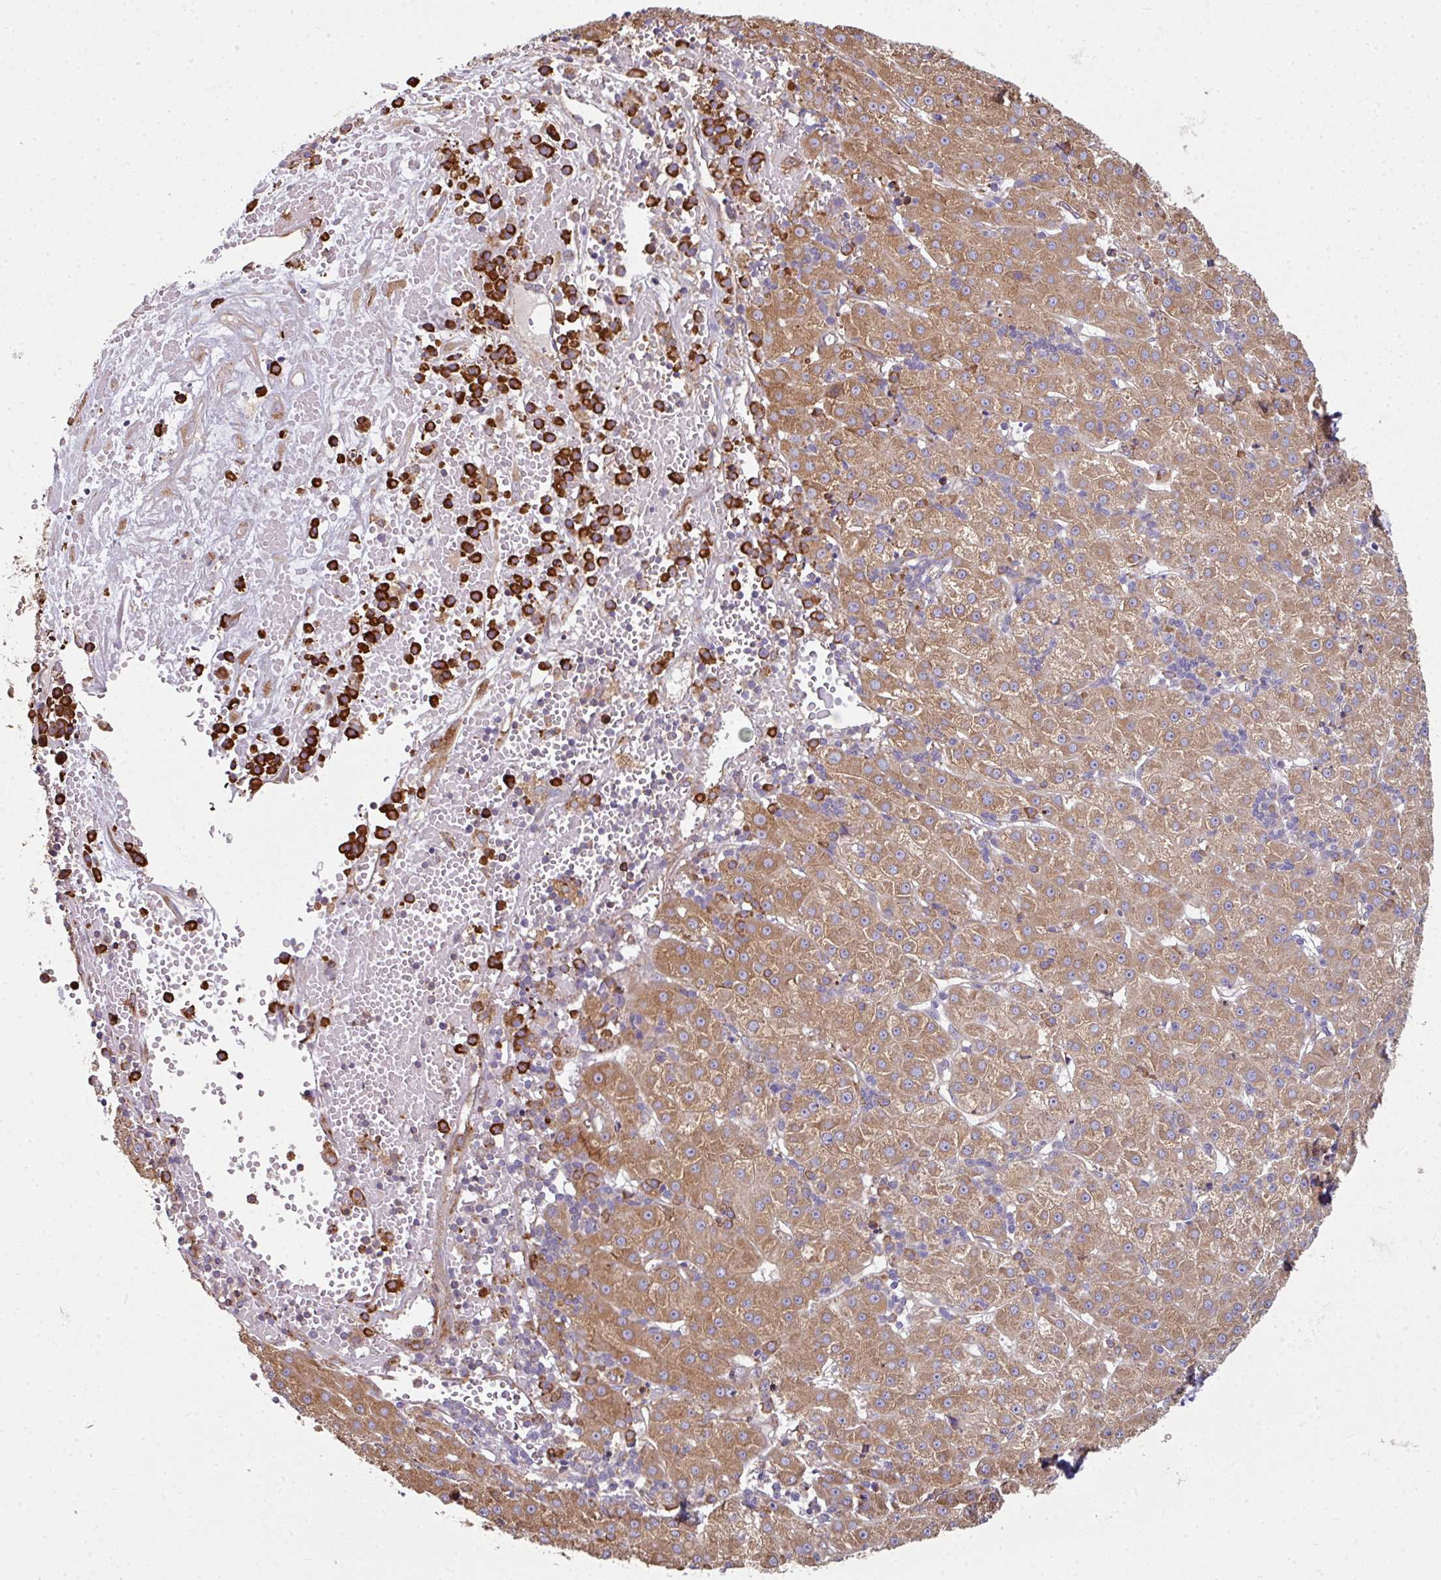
{"staining": {"intensity": "moderate", "quantity": ">75%", "location": "cytoplasmic/membranous"}, "tissue": "liver cancer", "cell_type": "Tumor cells", "image_type": "cancer", "snomed": [{"axis": "morphology", "description": "Carcinoma, Hepatocellular, NOS"}, {"axis": "topography", "description": "Liver"}], "caption": "Immunohistochemistry (DAB) staining of human liver hepatocellular carcinoma shows moderate cytoplasmic/membranous protein staining in approximately >75% of tumor cells.", "gene": "FAT4", "patient": {"sex": "male", "age": 76}}